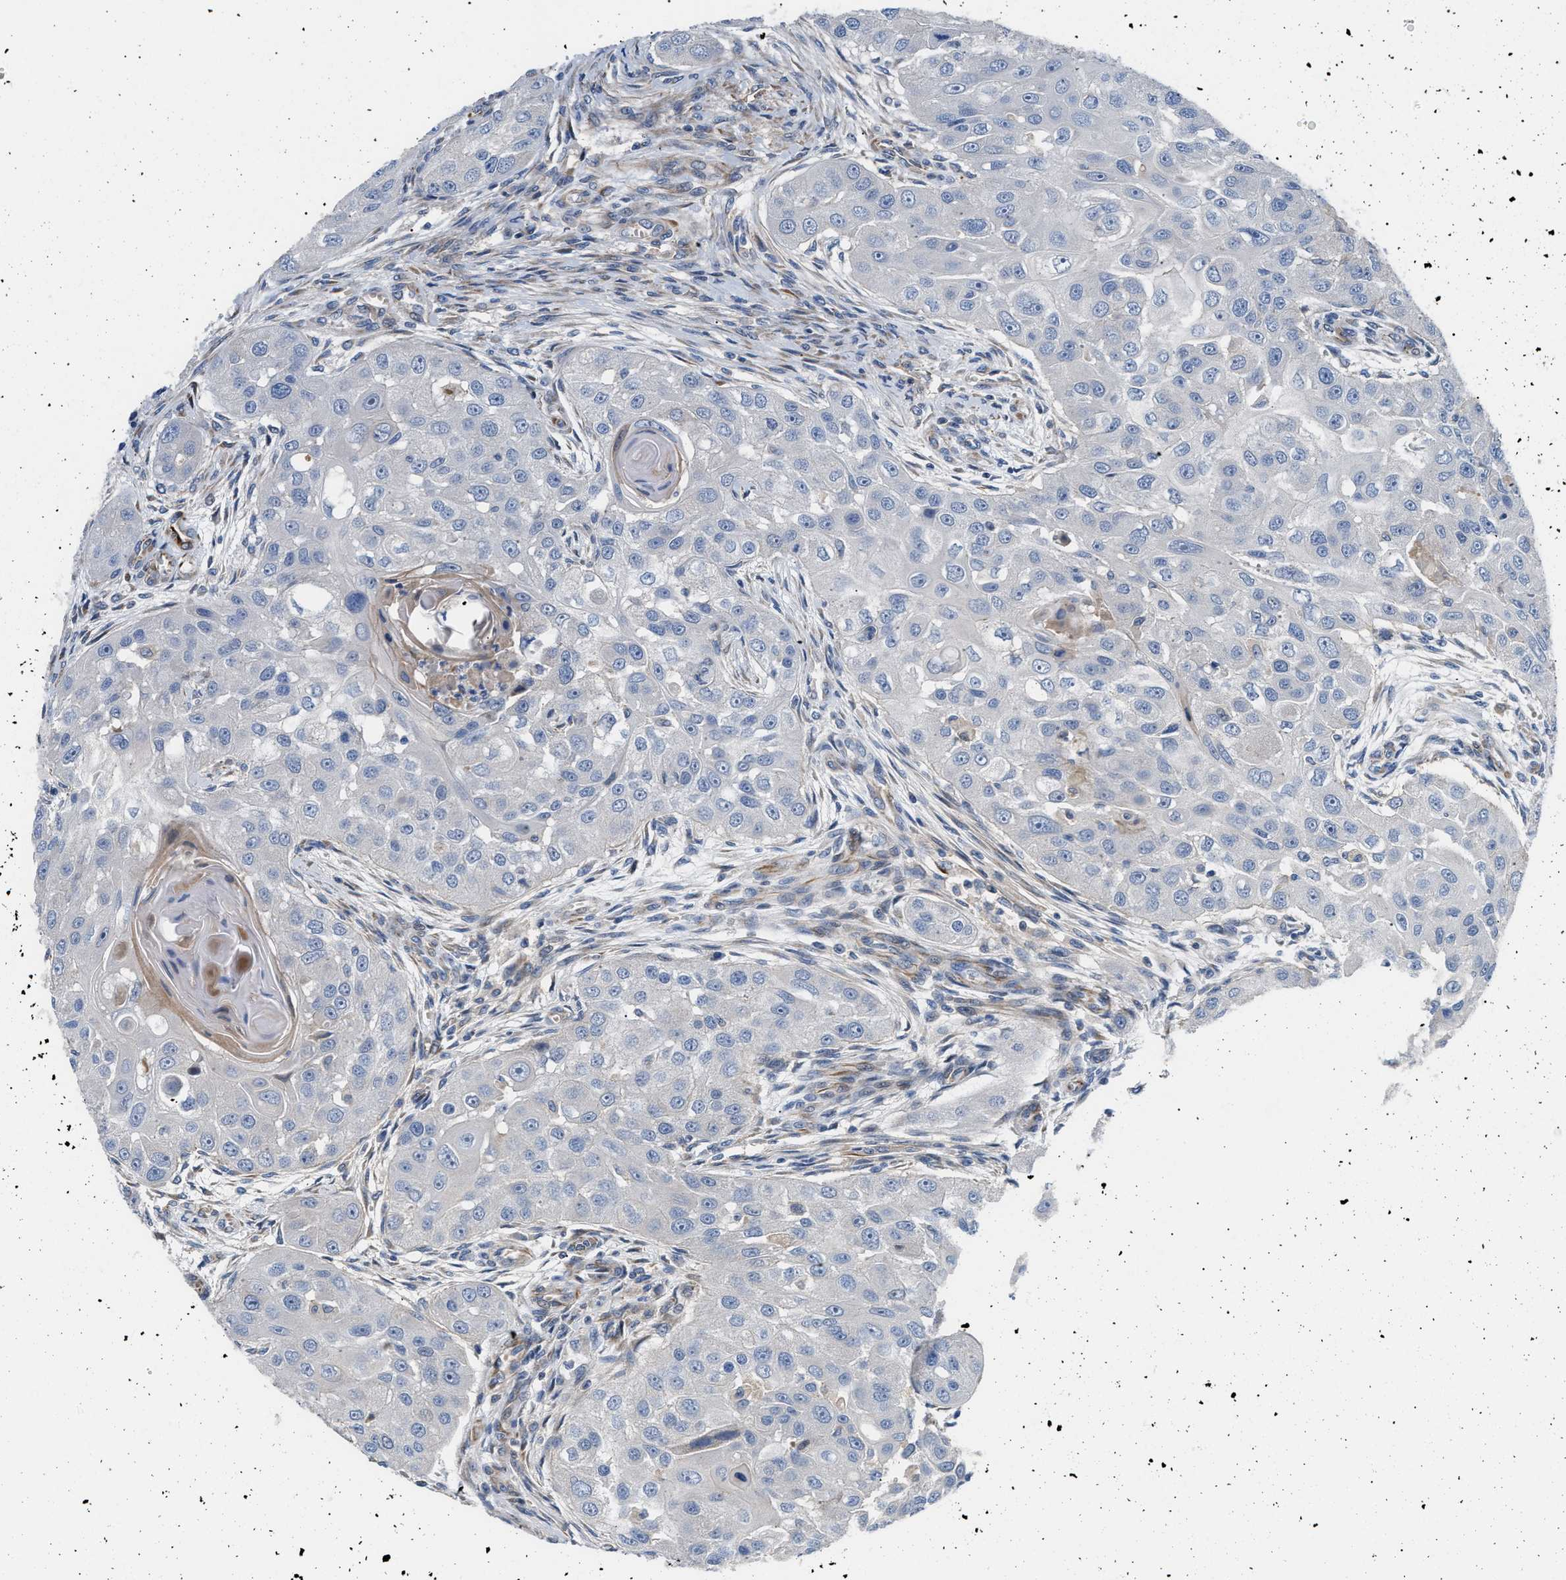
{"staining": {"intensity": "negative", "quantity": "none", "location": "none"}, "tissue": "head and neck cancer", "cell_type": "Tumor cells", "image_type": "cancer", "snomed": [{"axis": "morphology", "description": "Normal tissue, NOS"}, {"axis": "morphology", "description": "Squamous cell carcinoma, NOS"}, {"axis": "topography", "description": "Skeletal muscle"}, {"axis": "topography", "description": "Head-Neck"}], "caption": "Immunohistochemistry (IHC) image of human squamous cell carcinoma (head and neck) stained for a protein (brown), which reveals no positivity in tumor cells.", "gene": "TFPI", "patient": {"sex": "male", "age": 51}}